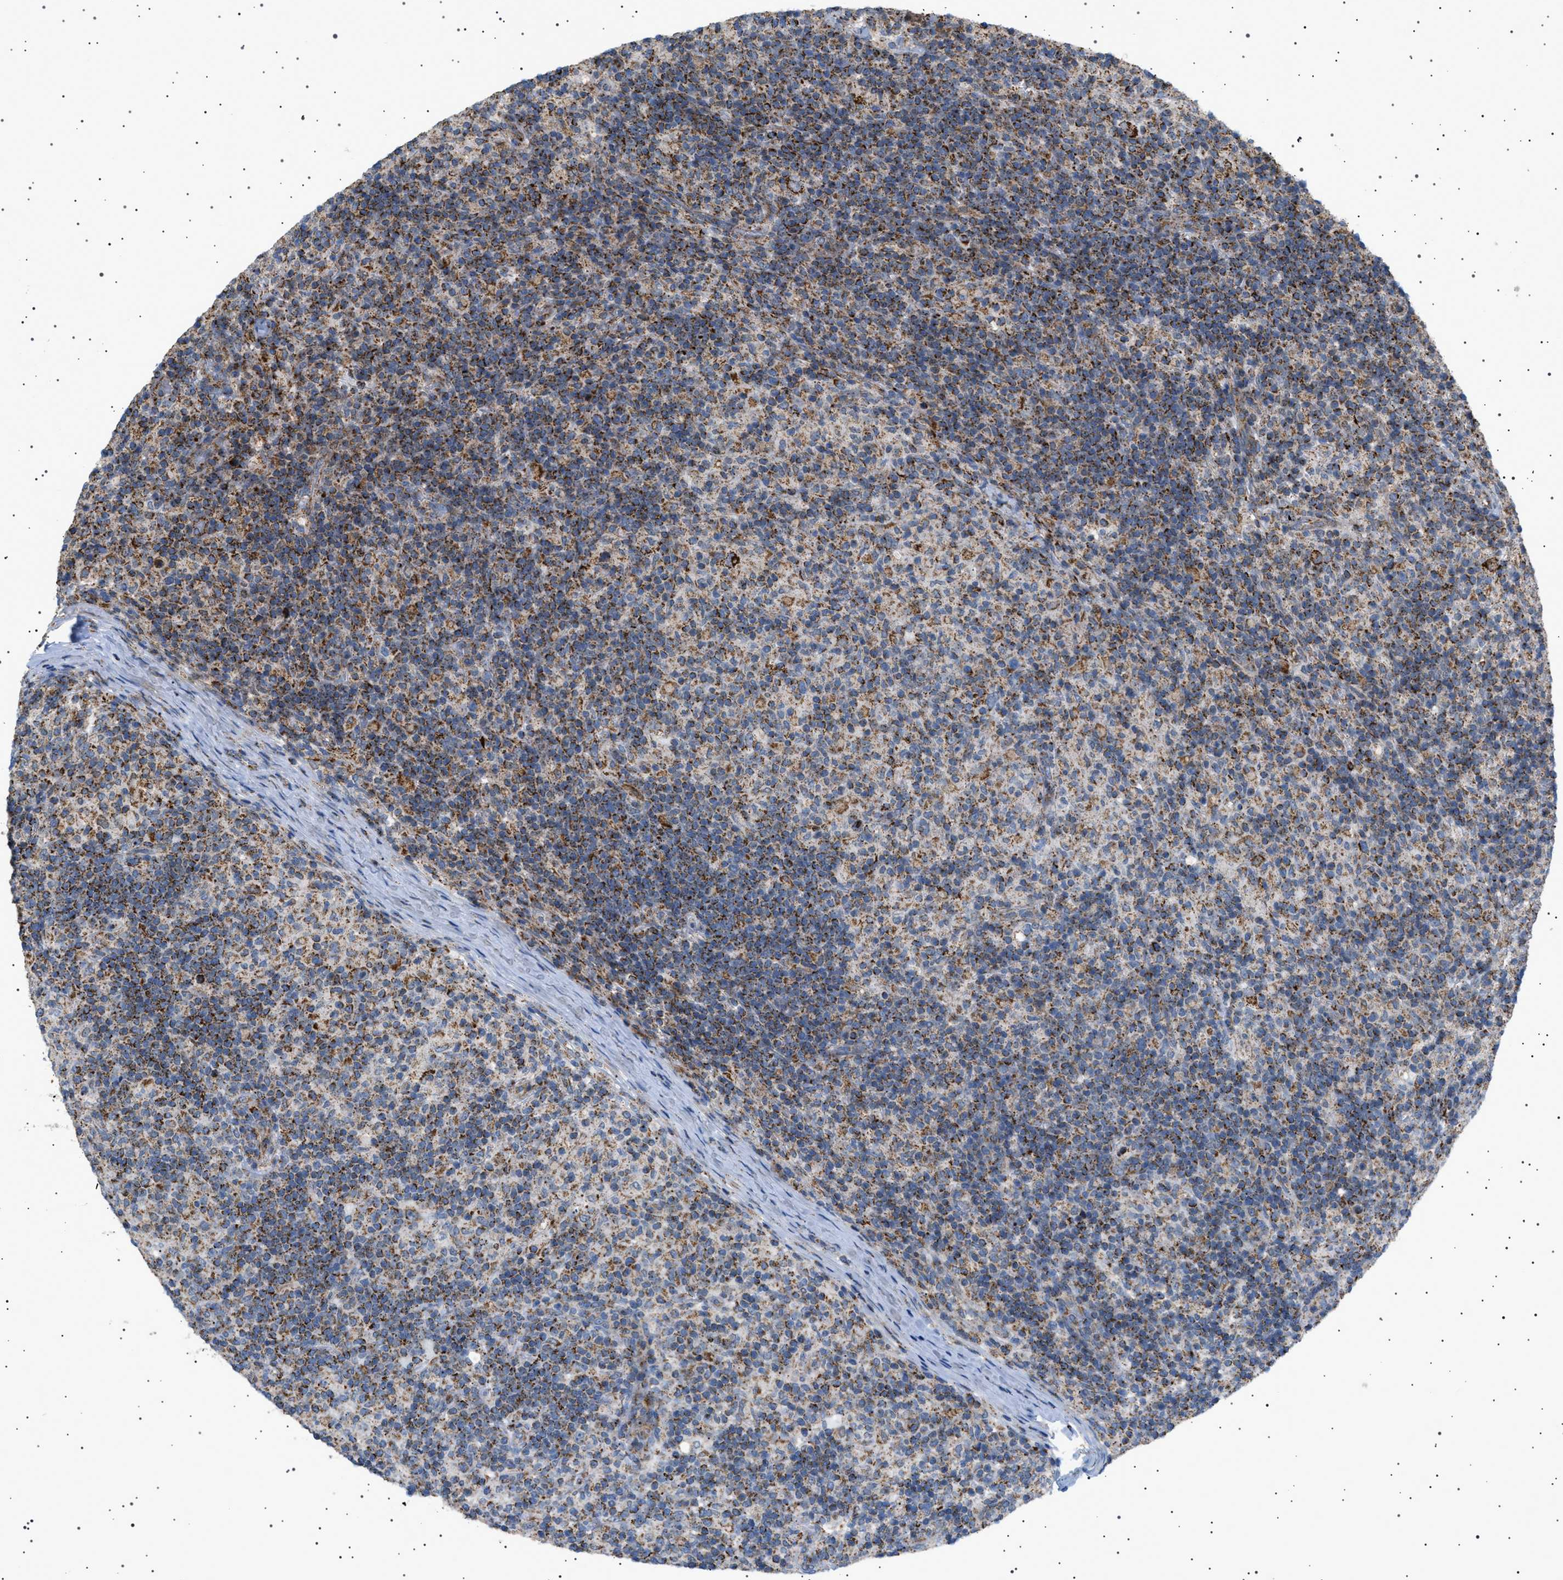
{"staining": {"intensity": "strong", "quantity": "25%-75%", "location": "cytoplasmic/membranous"}, "tissue": "lymphoma", "cell_type": "Tumor cells", "image_type": "cancer", "snomed": [{"axis": "morphology", "description": "Hodgkin's disease, NOS"}, {"axis": "topography", "description": "Lymph node"}], "caption": "Tumor cells display high levels of strong cytoplasmic/membranous staining in about 25%-75% of cells in lymphoma.", "gene": "UBXN8", "patient": {"sex": "male", "age": 70}}